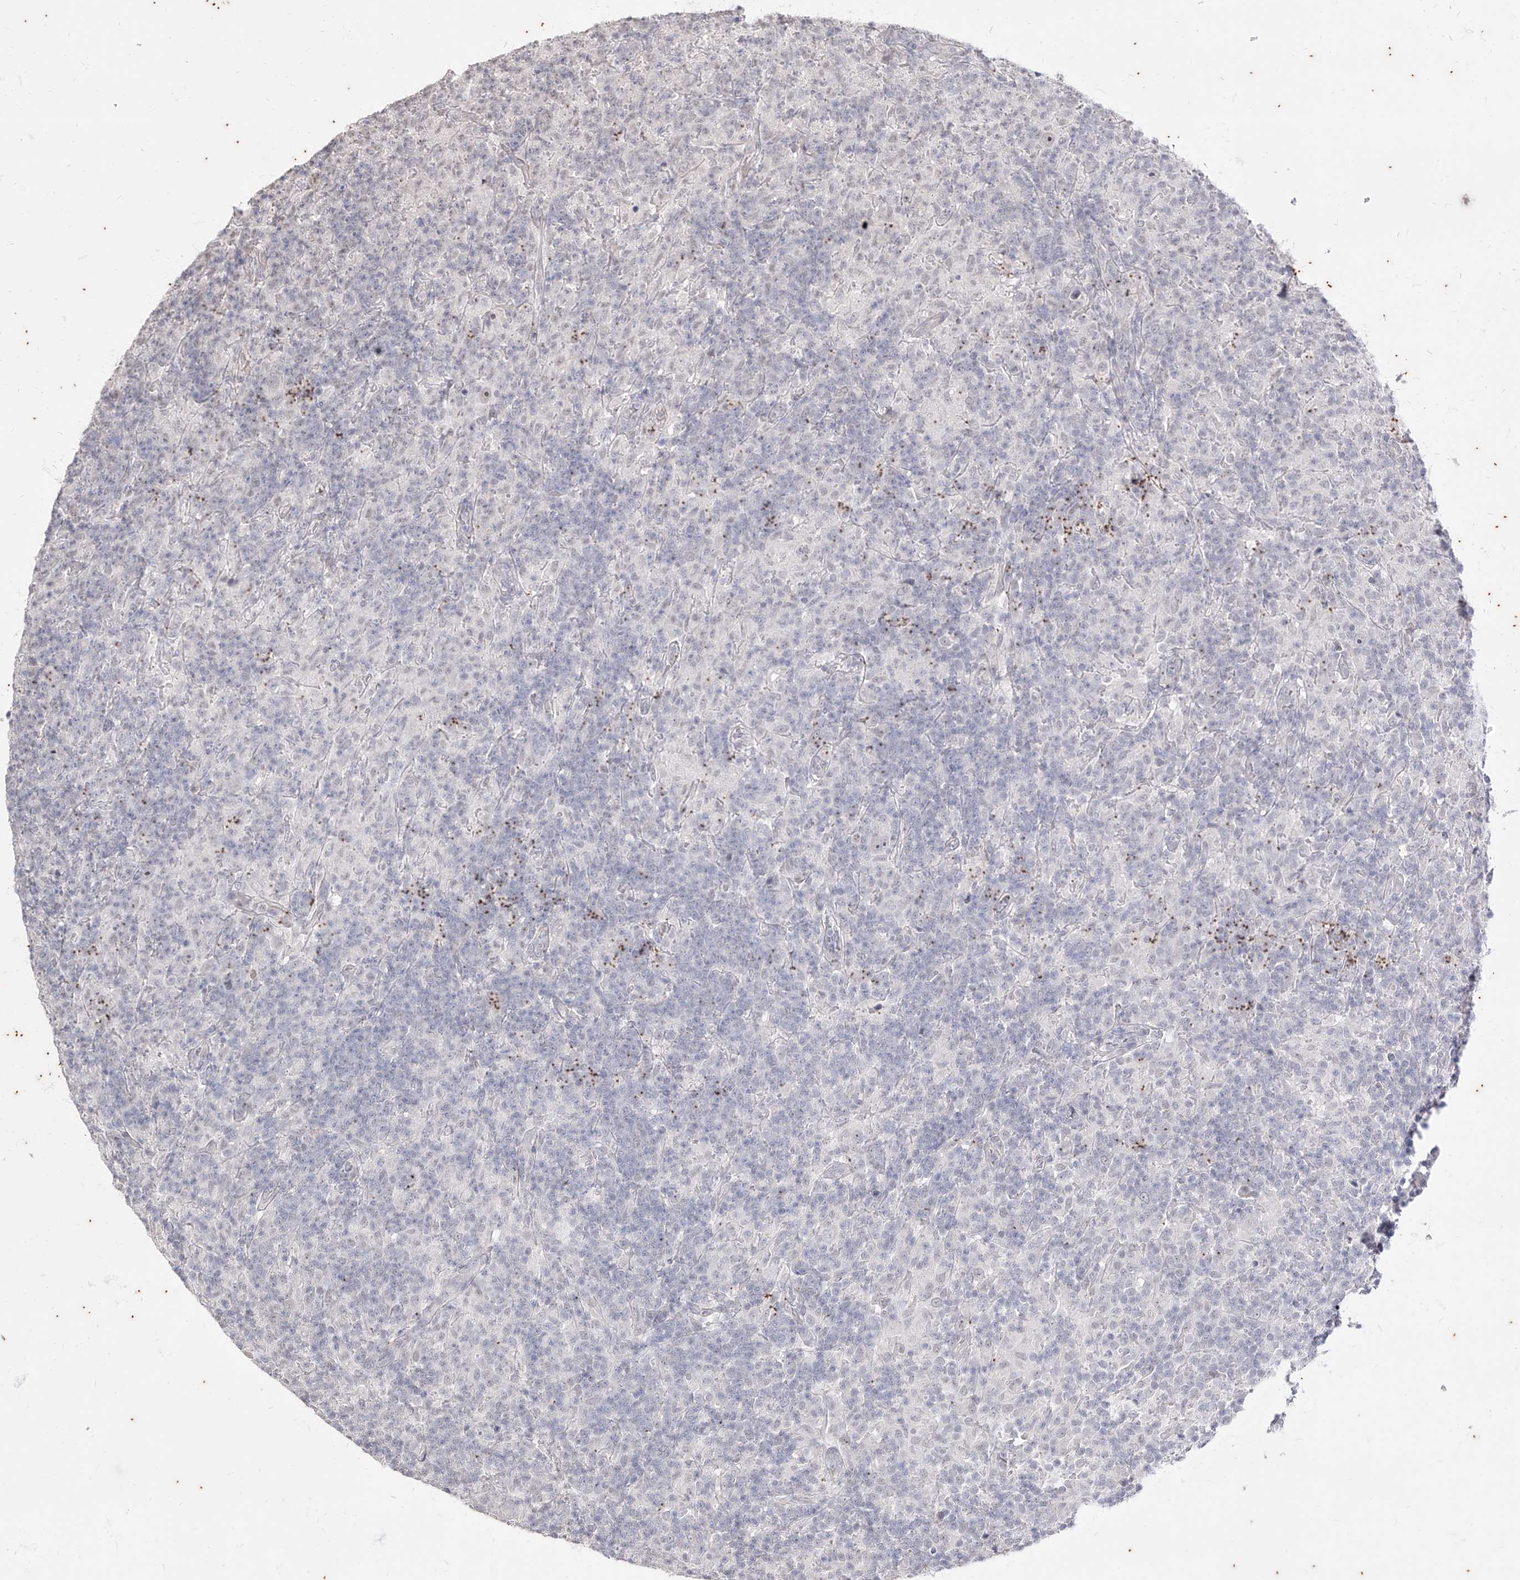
{"staining": {"intensity": "negative", "quantity": "none", "location": "none"}, "tissue": "lymphoma", "cell_type": "Tumor cells", "image_type": "cancer", "snomed": [{"axis": "morphology", "description": "Hodgkin's disease, NOS"}, {"axis": "topography", "description": "Lymph node"}], "caption": "Immunohistochemical staining of Hodgkin's disease shows no significant positivity in tumor cells.", "gene": "PHF20L1", "patient": {"sex": "male", "age": 70}}